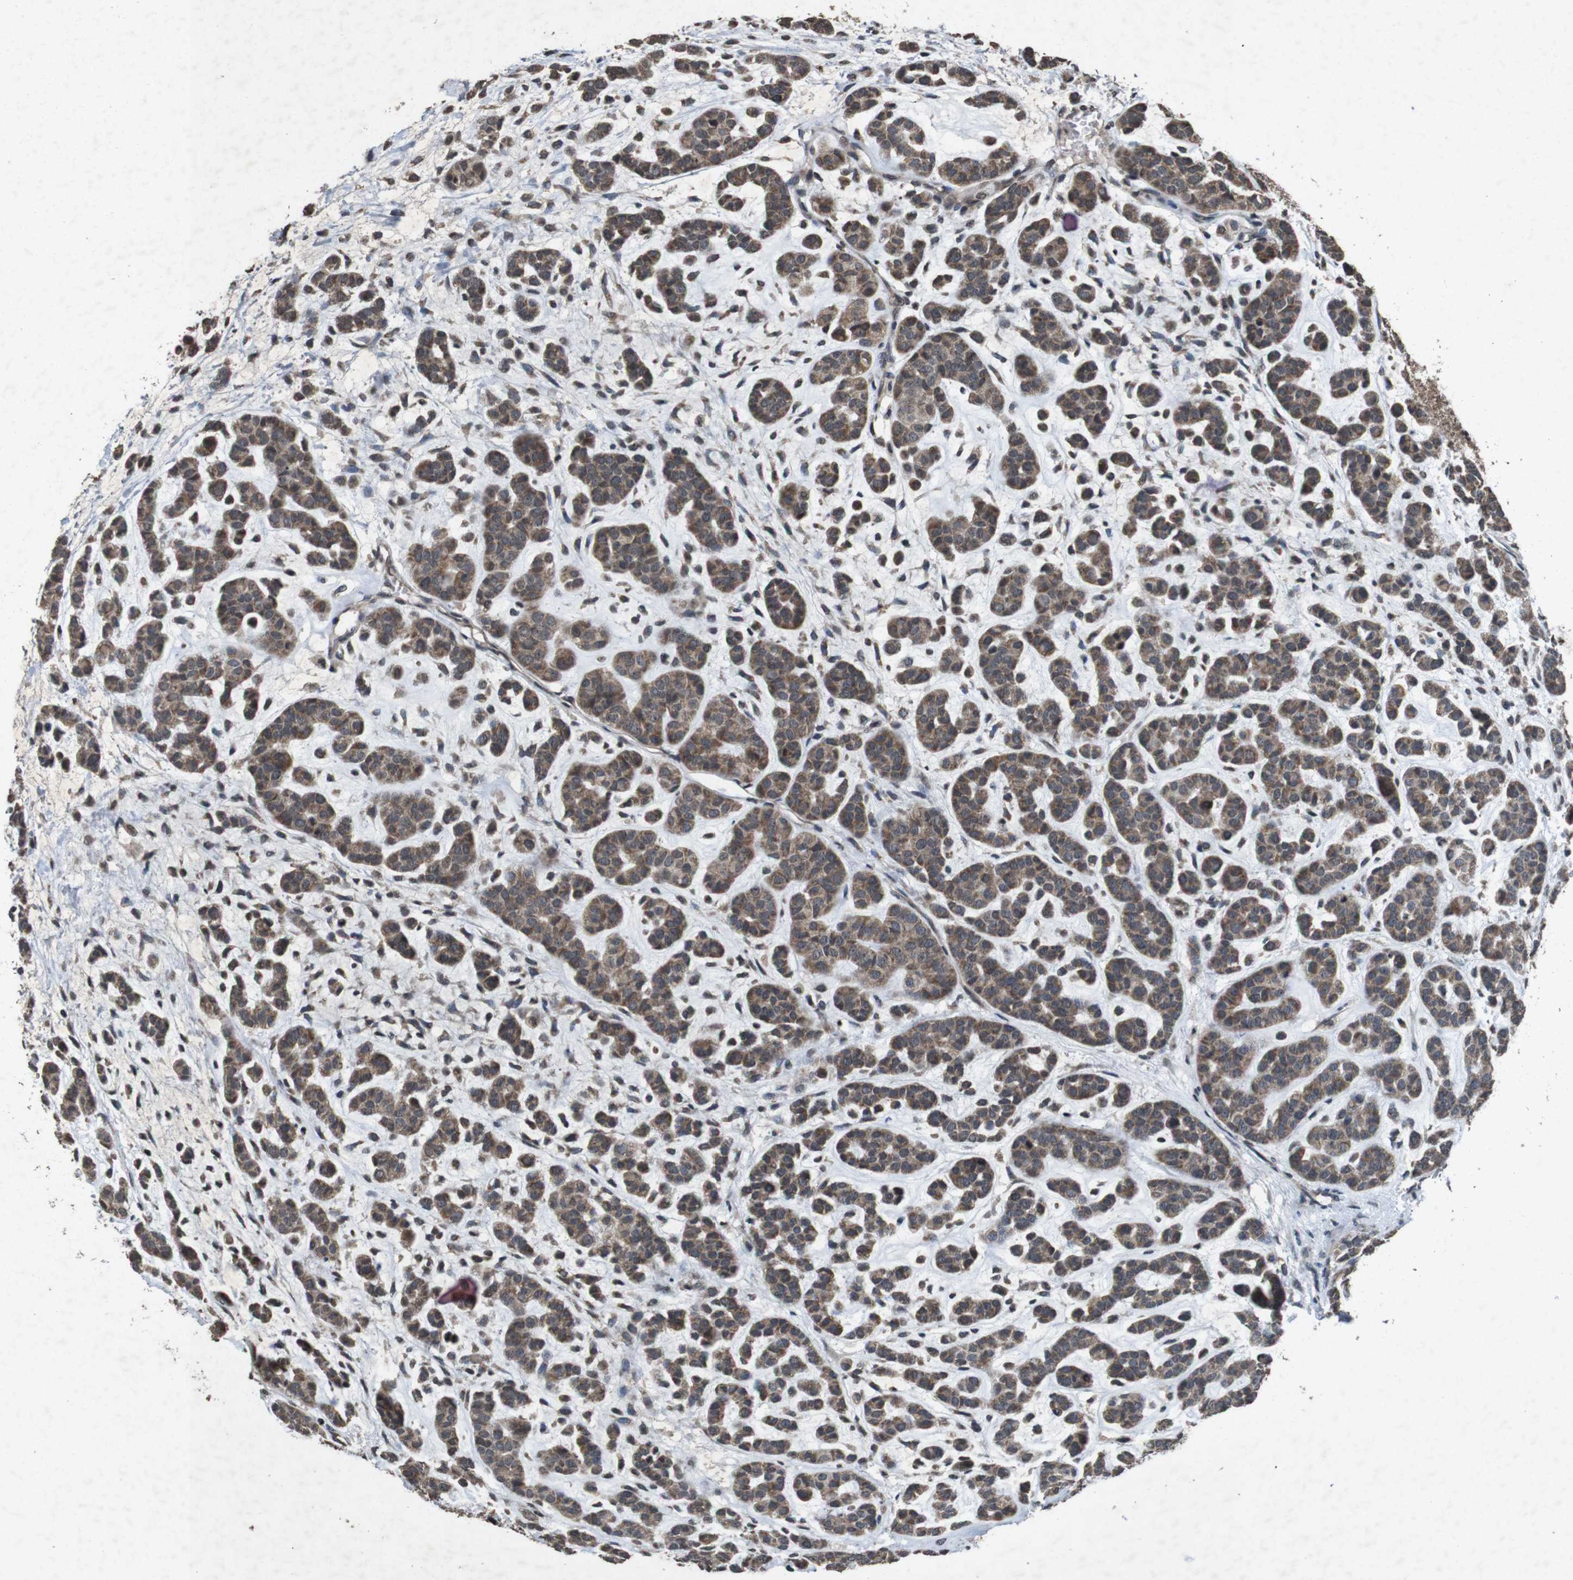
{"staining": {"intensity": "moderate", "quantity": ">75%", "location": "cytoplasmic/membranous"}, "tissue": "head and neck cancer", "cell_type": "Tumor cells", "image_type": "cancer", "snomed": [{"axis": "morphology", "description": "Adenocarcinoma, NOS"}, {"axis": "morphology", "description": "Adenoma, NOS"}, {"axis": "topography", "description": "Head-Neck"}], "caption": "This photomicrograph displays IHC staining of head and neck adenocarcinoma, with medium moderate cytoplasmic/membranous expression in approximately >75% of tumor cells.", "gene": "SORL1", "patient": {"sex": "female", "age": 55}}